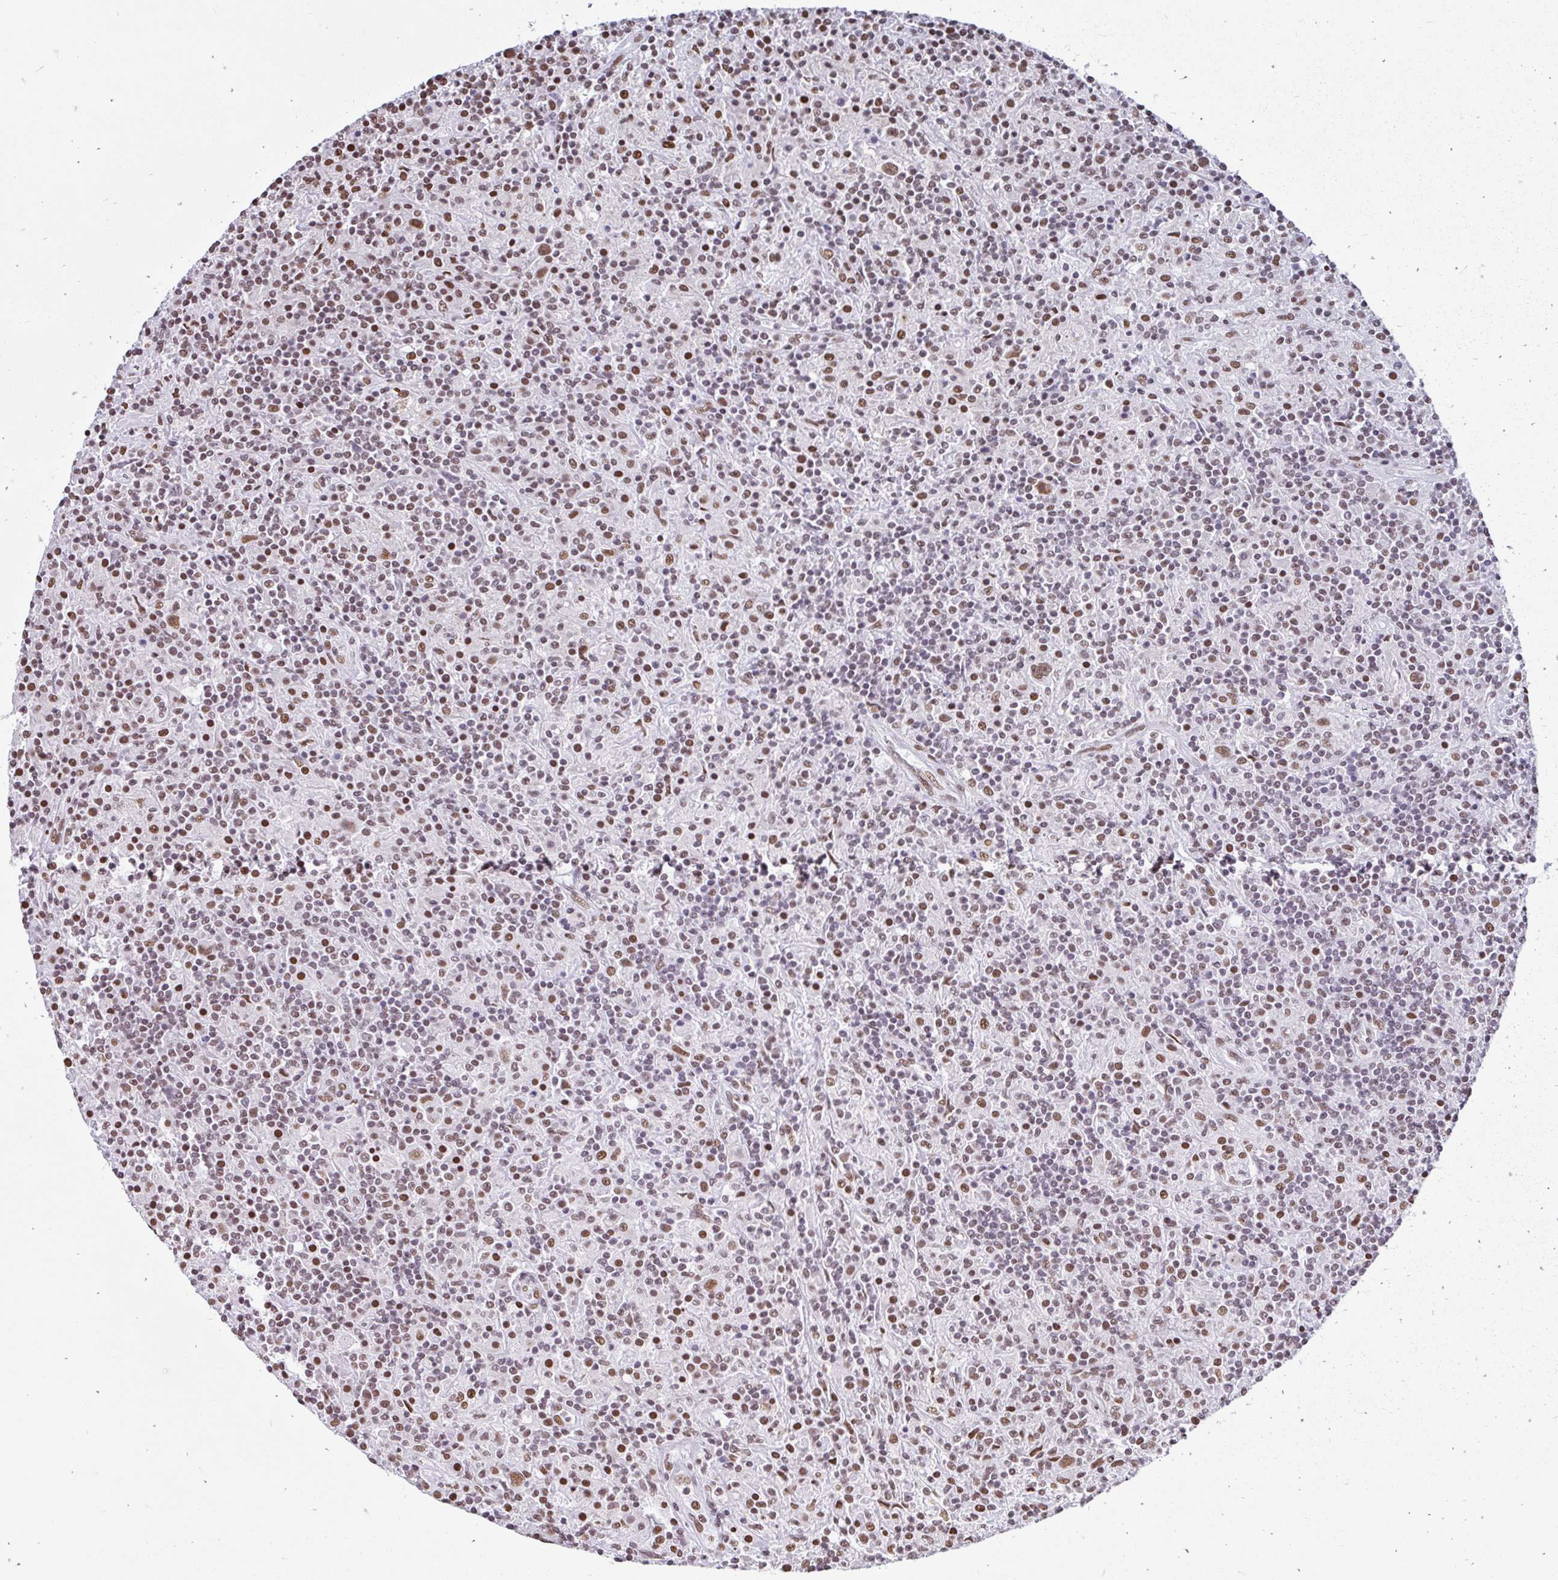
{"staining": {"intensity": "moderate", "quantity": ">75%", "location": "nuclear"}, "tissue": "lymphoma", "cell_type": "Tumor cells", "image_type": "cancer", "snomed": [{"axis": "morphology", "description": "Hodgkin's disease, NOS"}, {"axis": "topography", "description": "Lymph node"}], "caption": "Immunohistochemistry photomicrograph of human lymphoma stained for a protein (brown), which demonstrates medium levels of moderate nuclear staining in approximately >75% of tumor cells.", "gene": "KHDRBS1", "patient": {"sex": "male", "age": 70}}